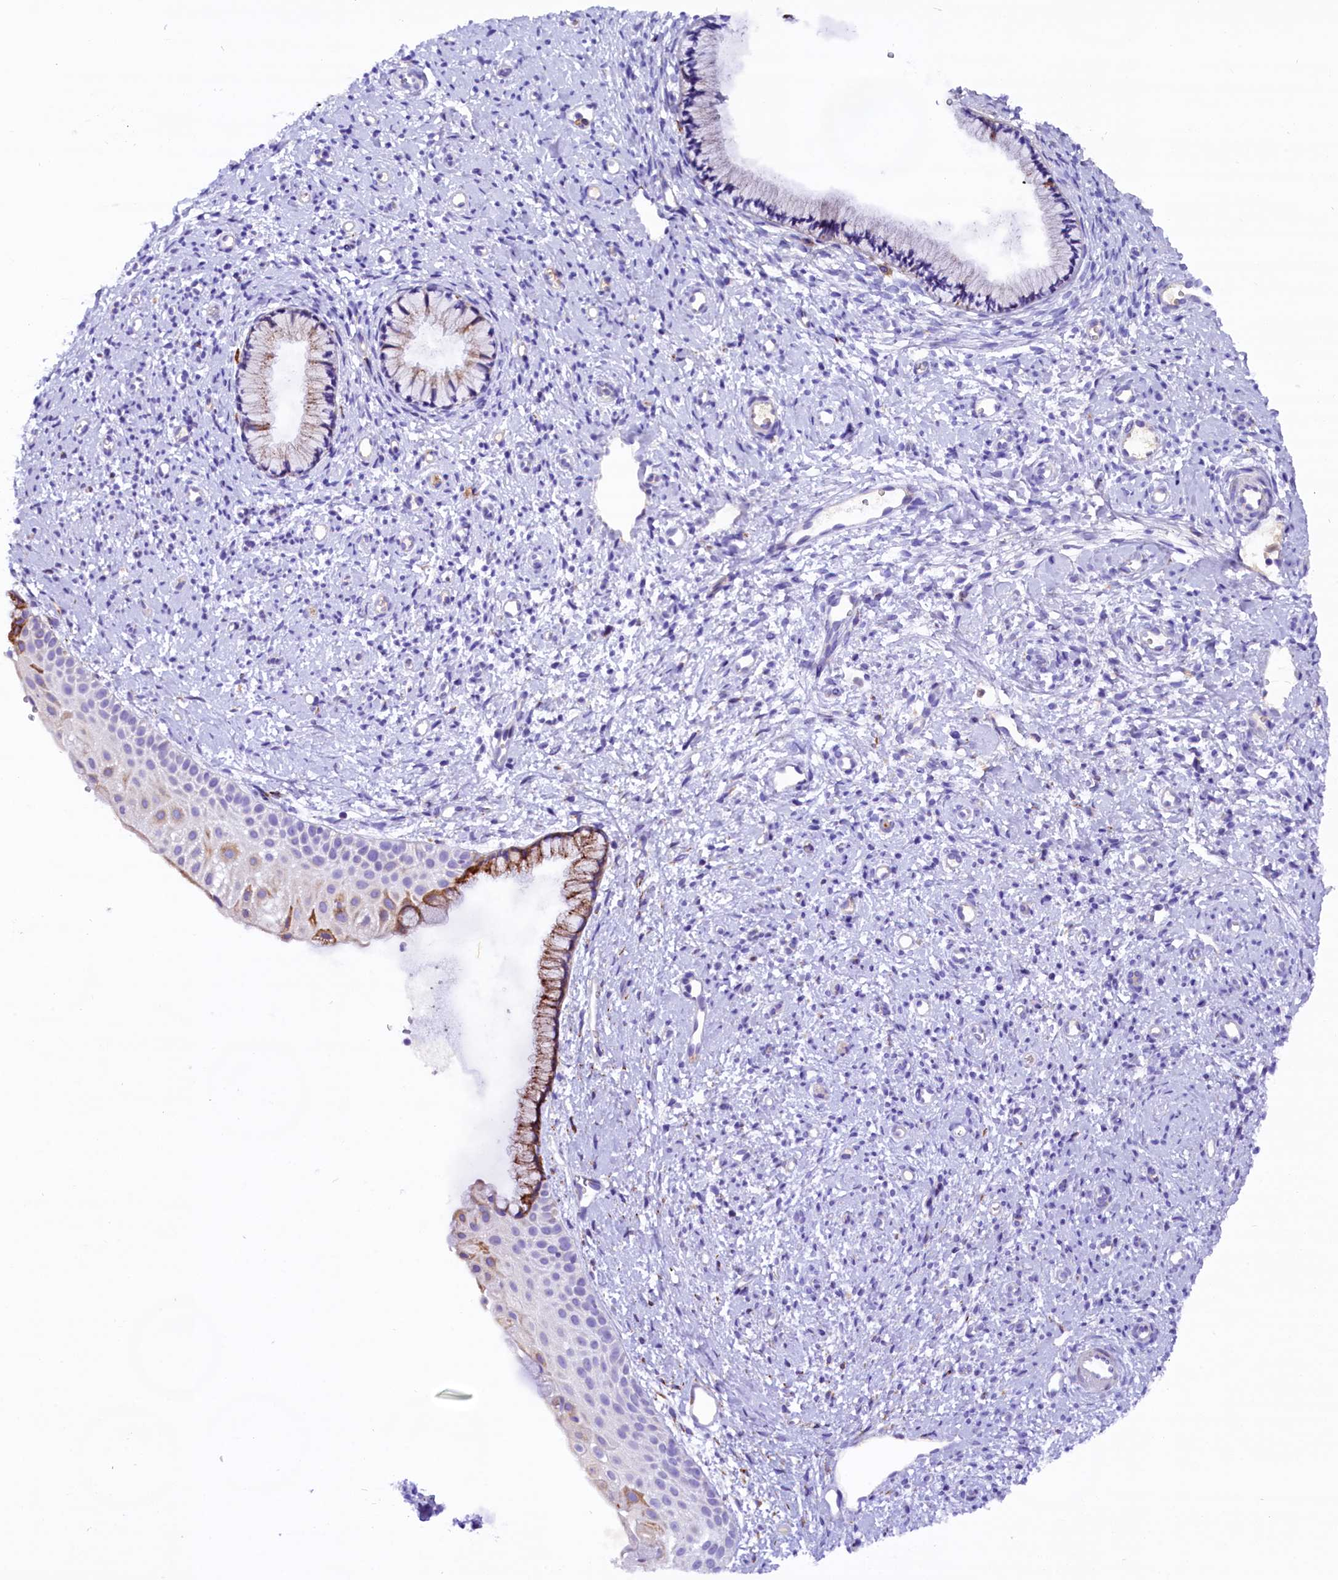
{"staining": {"intensity": "weak", "quantity": "<25%", "location": "cytoplasmic/membranous"}, "tissue": "cervix", "cell_type": "Glandular cells", "image_type": "normal", "snomed": [{"axis": "morphology", "description": "Normal tissue, NOS"}, {"axis": "topography", "description": "Cervix"}], "caption": "DAB (3,3'-diaminobenzidine) immunohistochemical staining of unremarkable human cervix shows no significant expression in glandular cells. Brightfield microscopy of immunohistochemistry (IHC) stained with DAB (3,3'-diaminobenzidine) (brown) and hematoxylin (blue), captured at high magnification.", "gene": "CMTR2", "patient": {"sex": "female", "age": 57}}